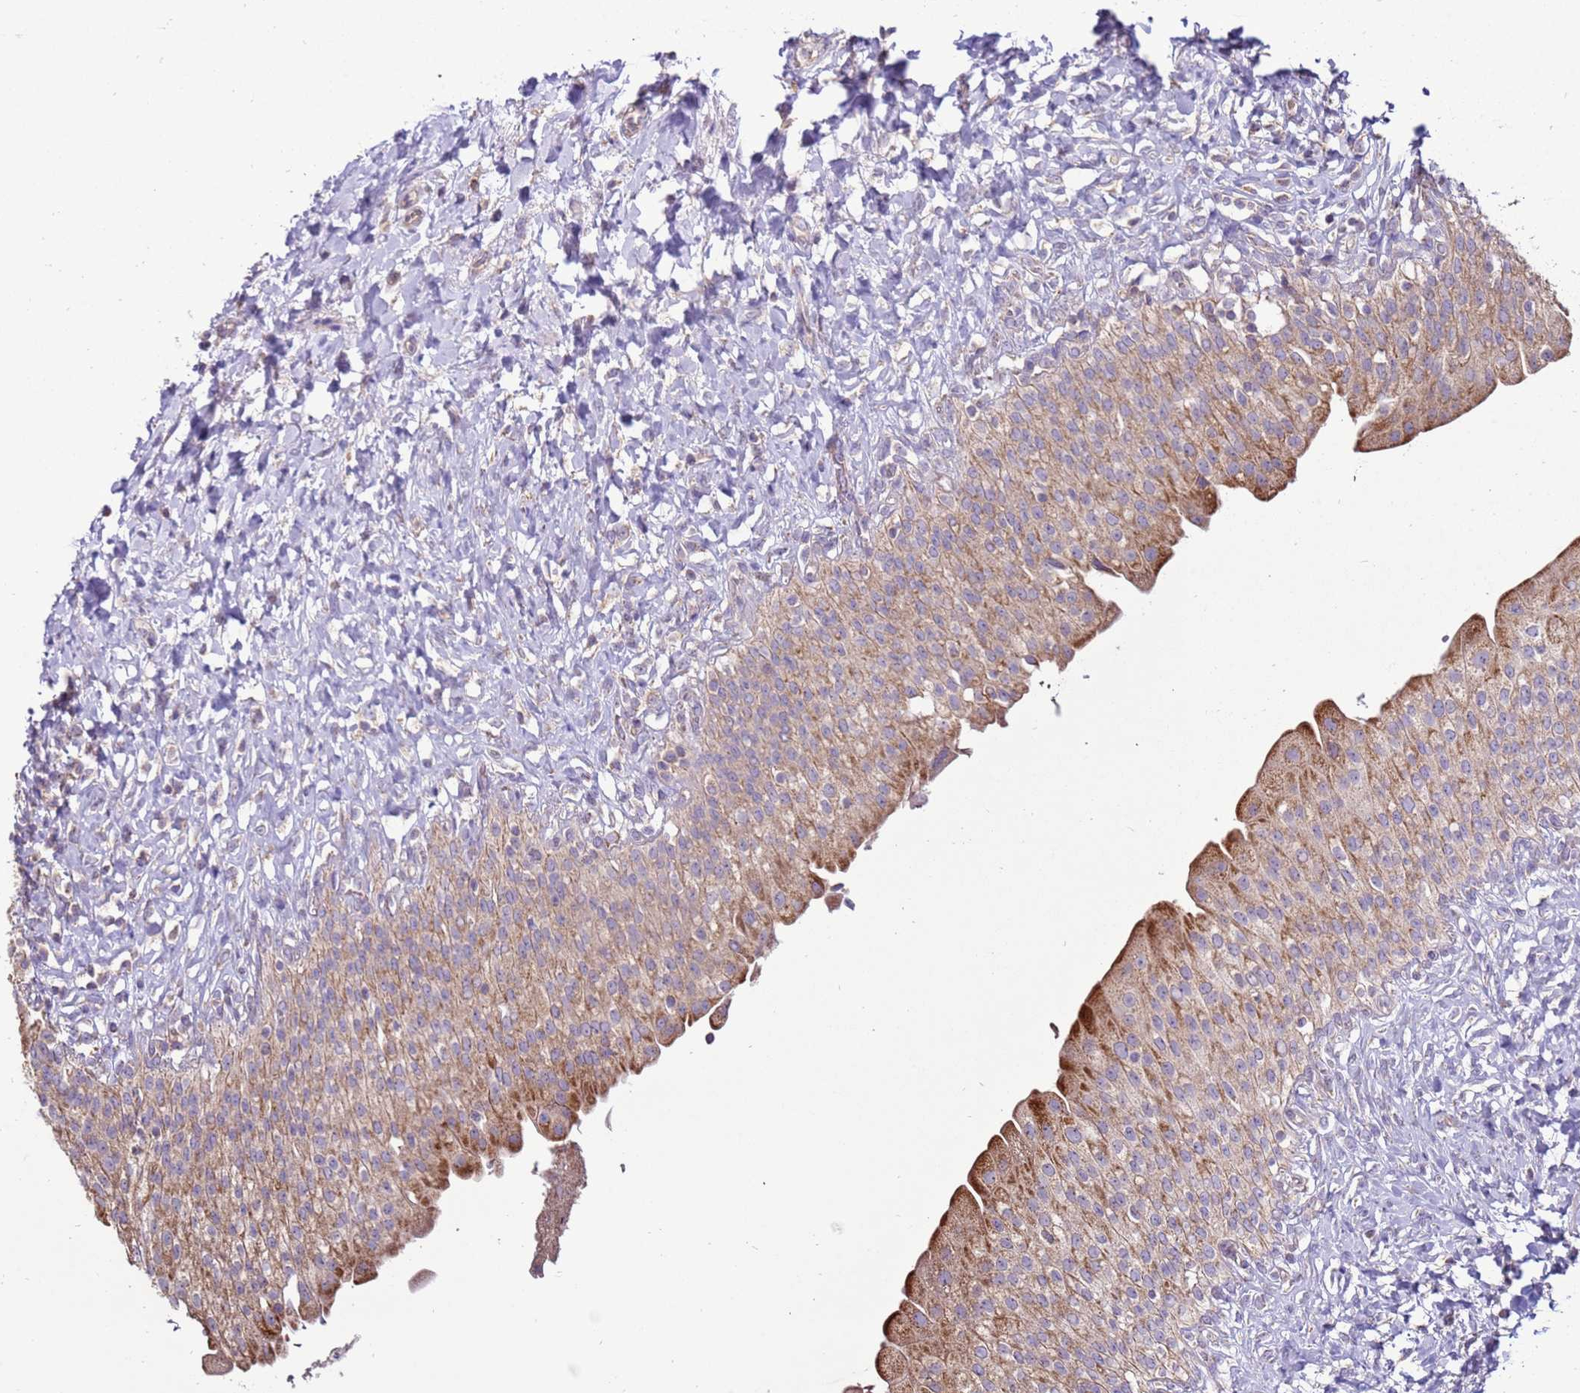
{"staining": {"intensity": "moderate", "quantity": ">75%", "location": "cytoplasmic/membranous"}, "tissue": "urinary bladder", "cell_type": "Urothelial cells", "image_type": "normal", "snomed": [{"axis": "morphology", "description": "Normal tissue, NOS"}, {"axis": "morphology", "description": "Inflammation, NOS"}, {"axis": "topography", "description": "Urinary bladder"}], "caption": "Urinary bladder stained with immunohistochemistry (IHC) demonstrates moderate cytoplasmic/membranous expression in about >75% of urothelial cells.", "gene": "TRAPPC4", "patient": {"sex": "male", "age": 64}}